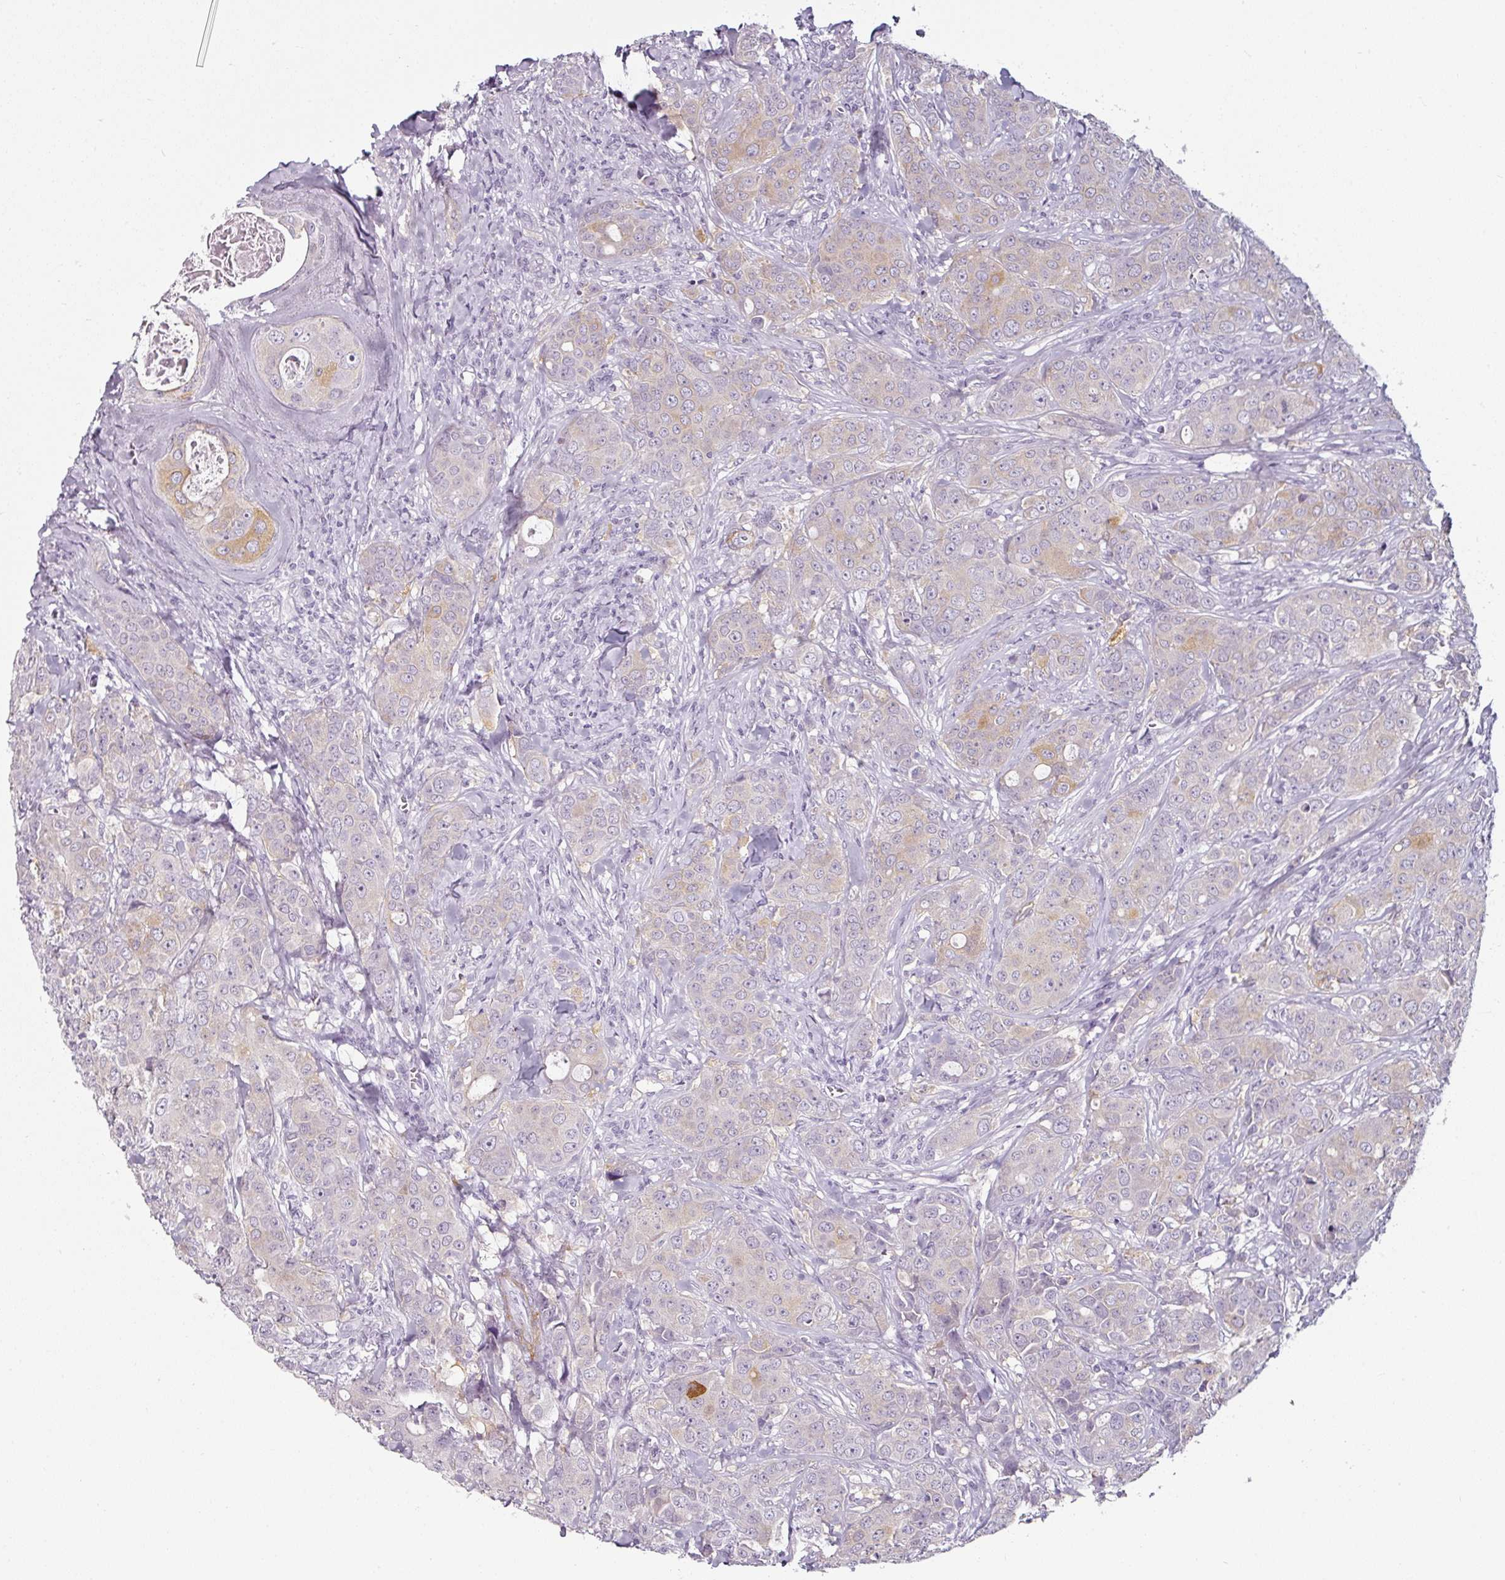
{"staining": {"intensity": "weak", "quantity": "25%-75%", "location": "cytoplasmic/membranous"}, "tissue": "breast cancer", "cell_type": "Tumor cells", "image_type": "cancer", "snomed": [{"axis": "morphology", "description": "Duct carcinoma"}, {"axis": "topography", "description": "Breast"}], "caption": "Human breast intraductal carcinoma stained with a protein marker demonstrates weak staining in tumor cells.", "gene": "CAP2", "patient": {"sex": "female", "age": 43}}